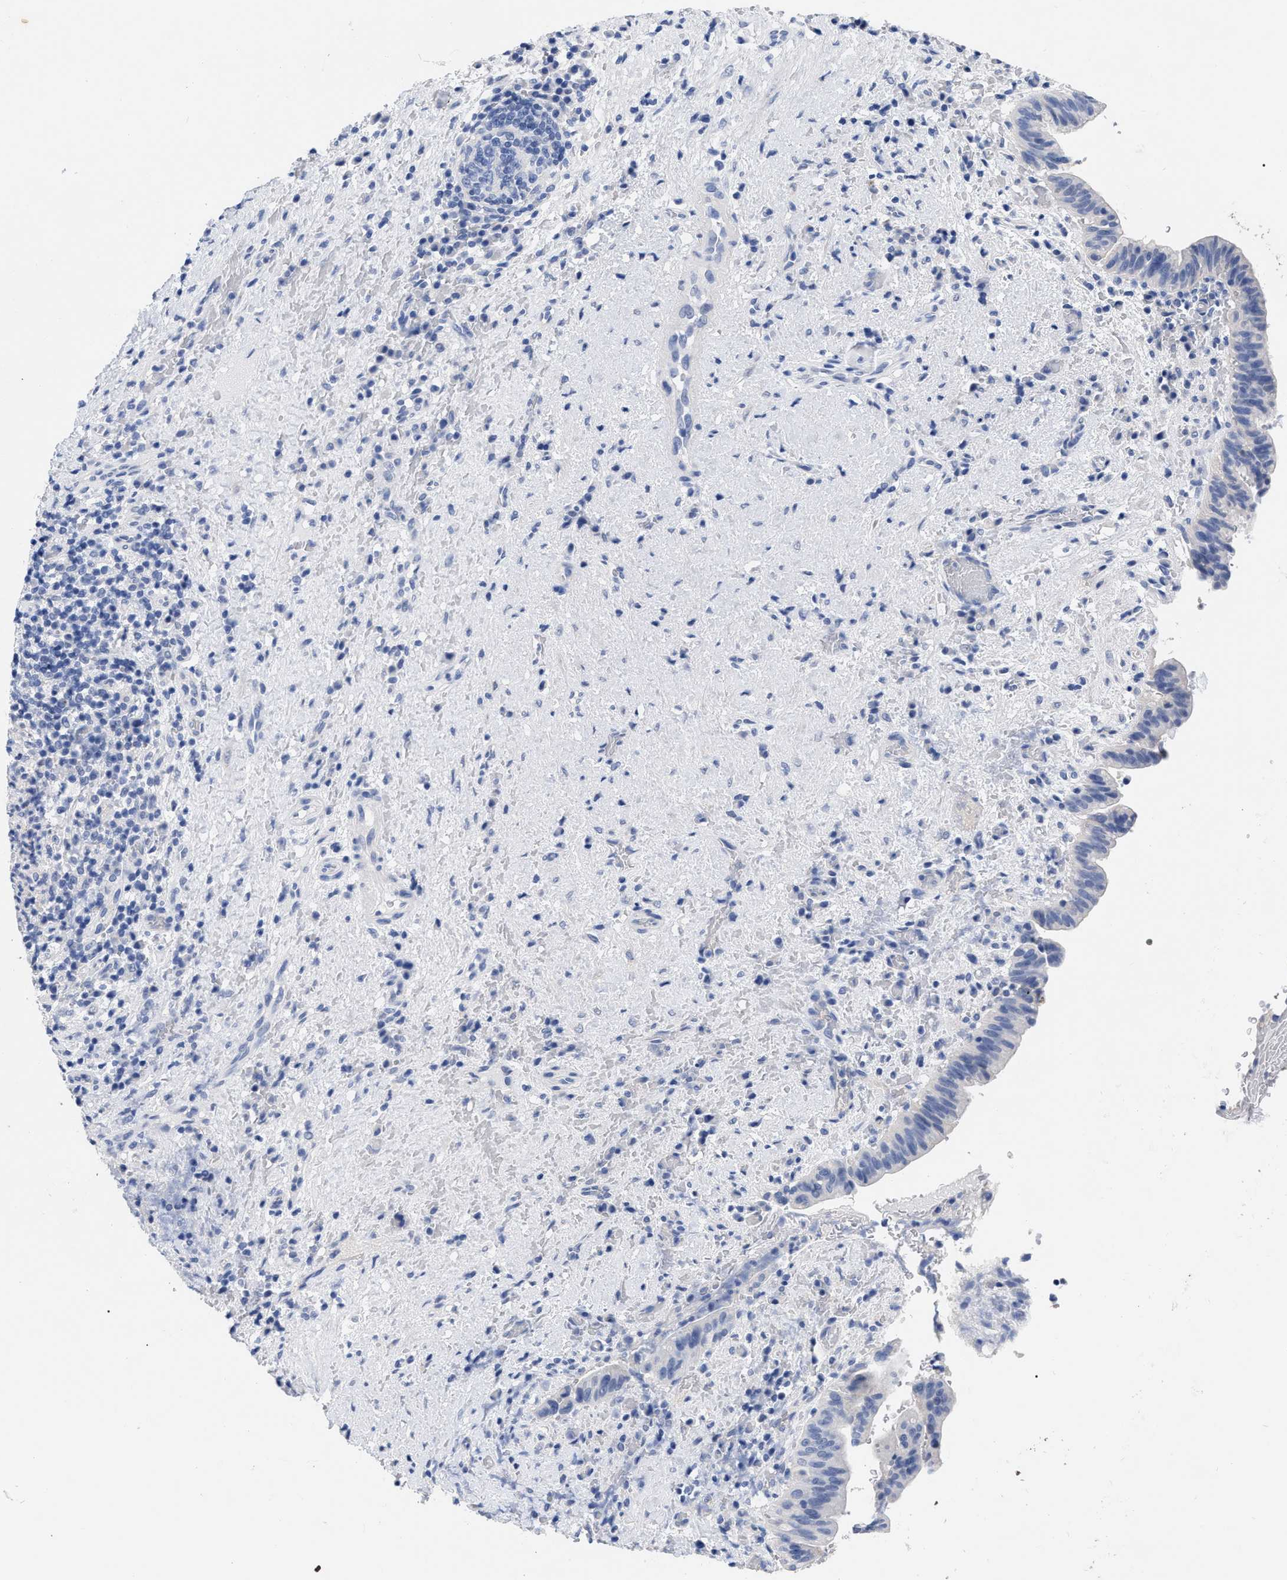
{"staining": {"intensity": "negative", "quantity": "none", "location": "none"}, "tissue": "liver cancer", "cell_type": "Tumor cells", "image_type": "cancer", "snomed": [{"axis": "morphology", "description": "Cholangiocarcinoma"}, {"axis": "topography", "description": "Liver"}], "caption": "An image of liver cancer stained for a protein demonstrates no brown staining in tumor cells.", "gene": "ANXA13", "patient": {"sex": "female", "age": 38}}